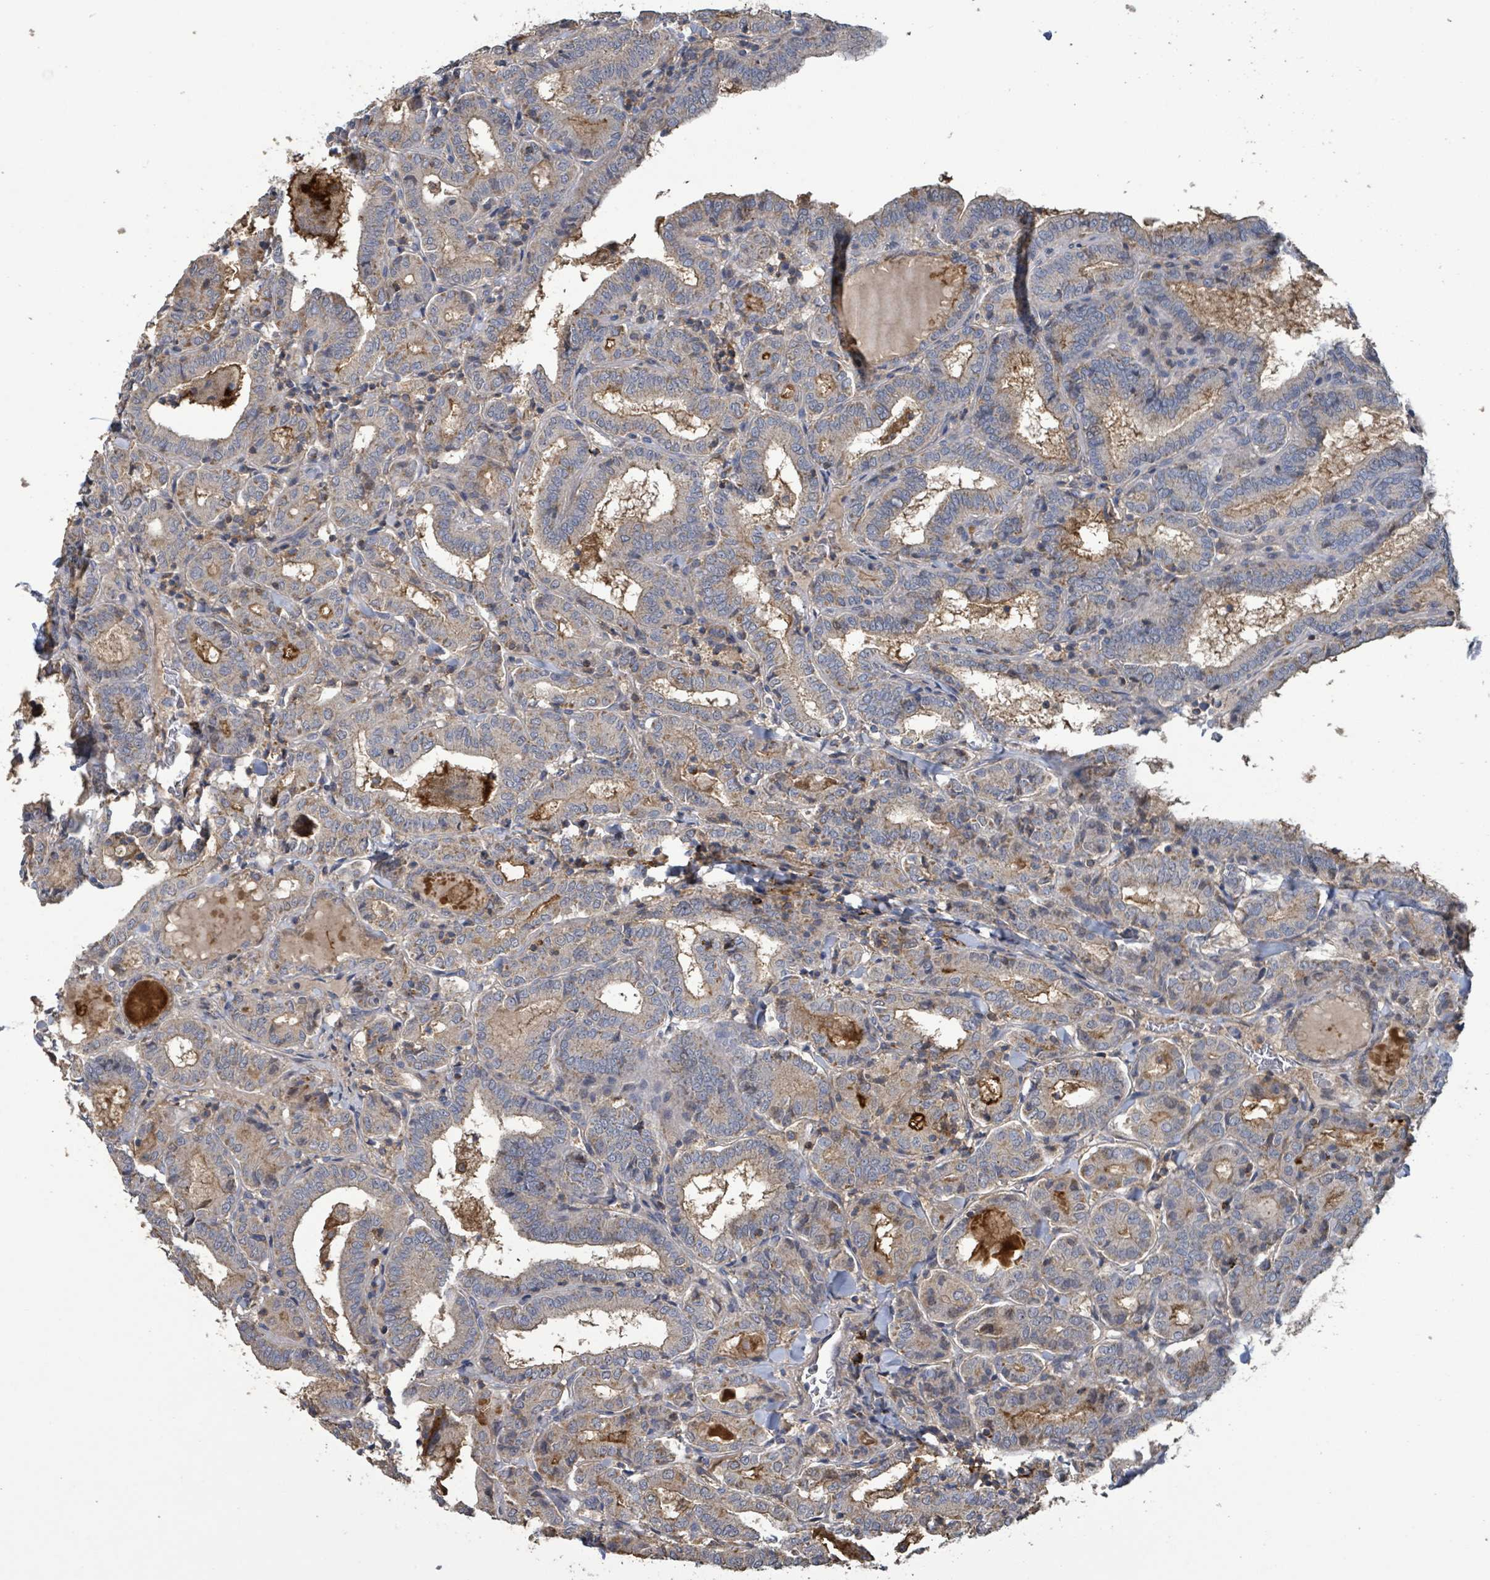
{"staining": {"intensity": "moderate", "quantity": "25%-75%", "location": "cytoplasmic/membranous"}, "tissue": "thyroid cancer", "cell_type": "Tumor cells", "image_type": "cancer", "snomed": [{"axis": "morphology", "description": "Papillary adenocarcinoma, NOS"}, {"axis": "topography", "description": "Thyroid gland"}], "caption": "The immunohistochemical stain labels moderate cytoplasmic/membranous positivity in tumor cells of thyroid cancer tissue.", "gene": "PLAAT1", "patient": {"sex": "female", "age": 72}}